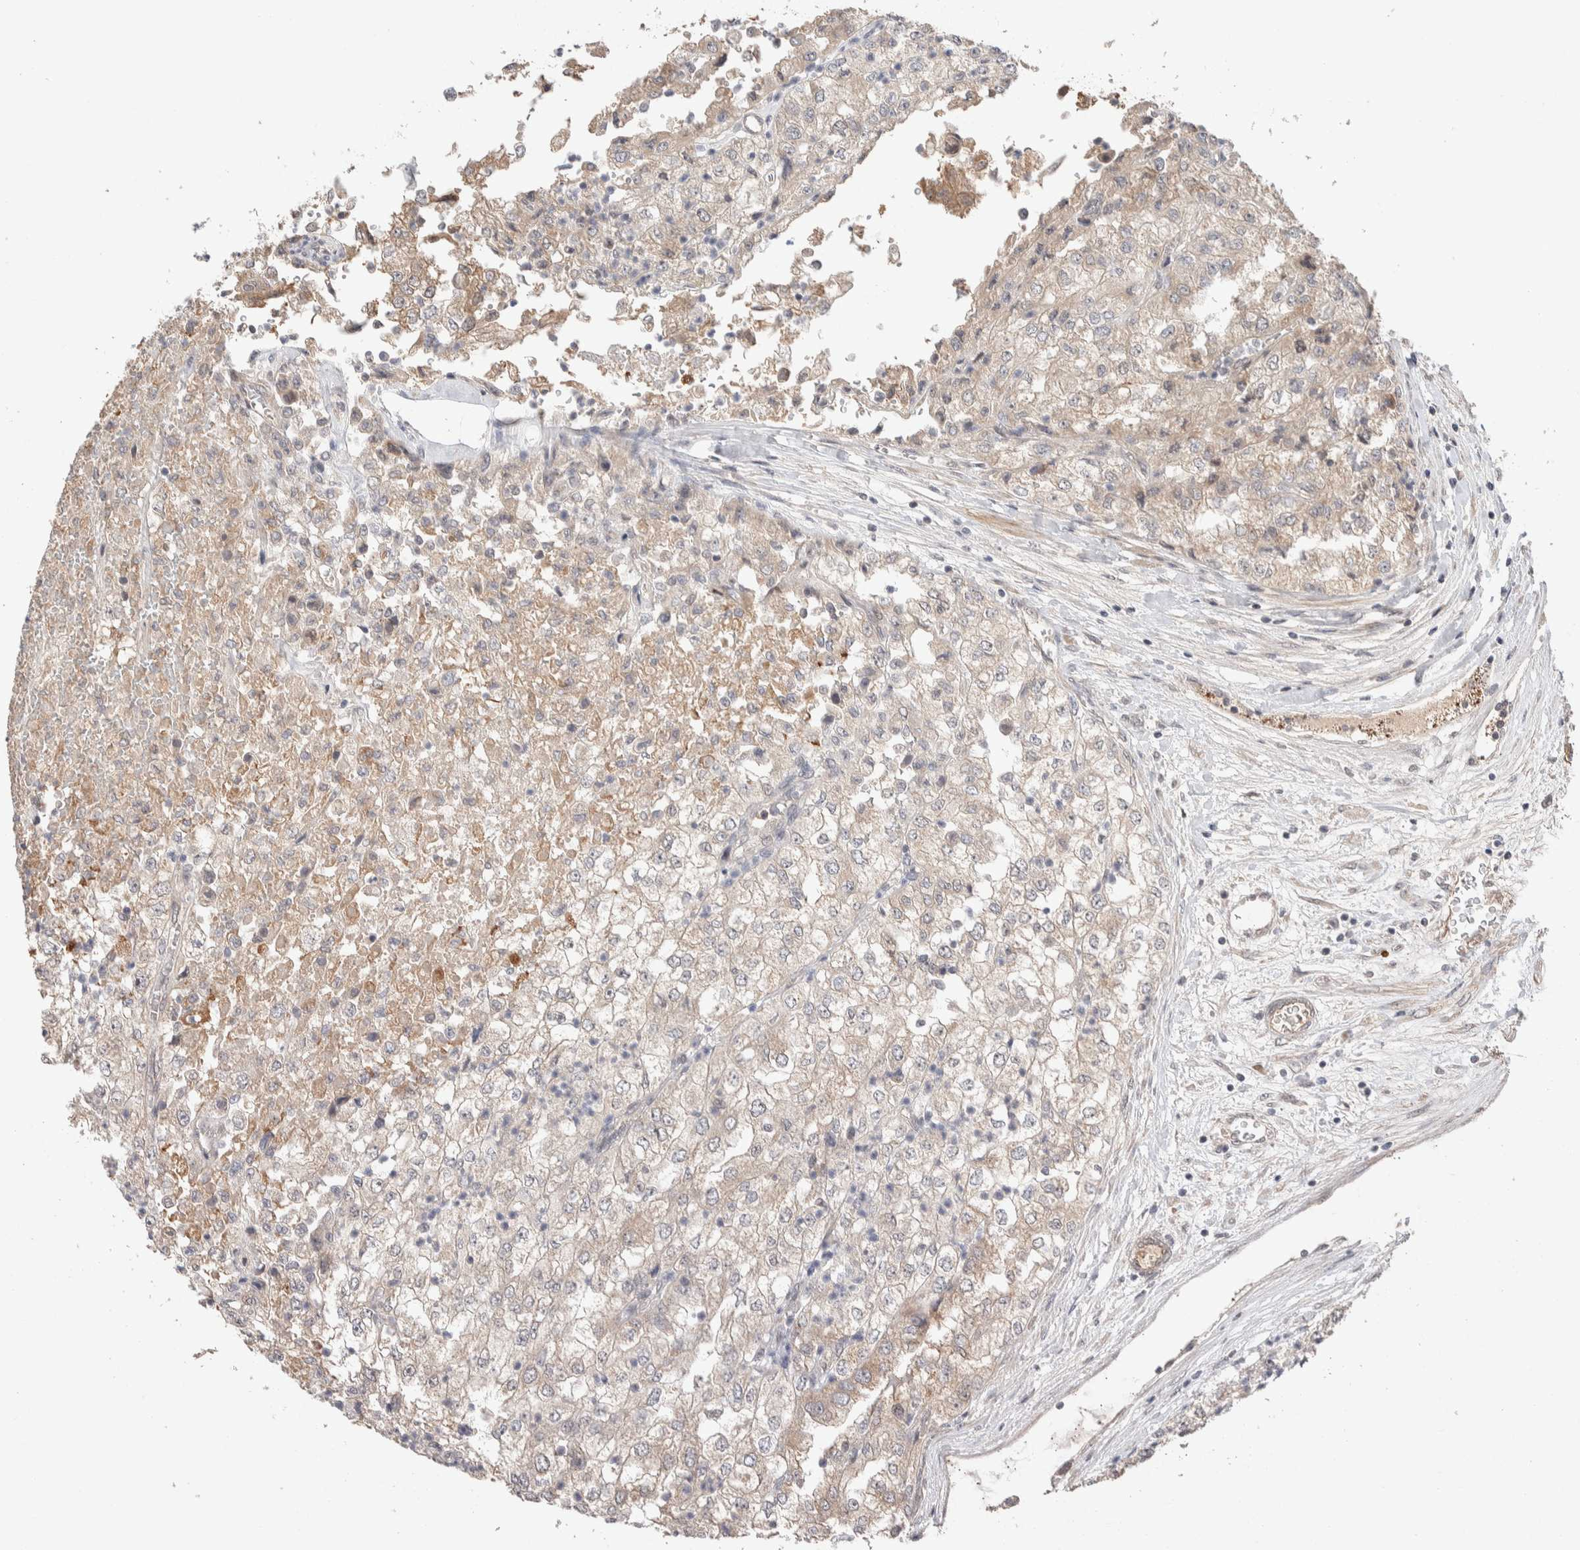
{"staining": {"intensity": "weak", "quantity": ">75%", "location": "cytoplasmic/membranous"}, "tissue": "renal cancer", "cell_type": "Tumor cells", "image_type": "cancer", "snomed": [{"axis": "morphology", "description": "Adenocarcinoma, NOS"}, {"axis": "topography", "description": "Kidney"}], "caption": "There is low levels of weak cytoplasmic/membranous staining in tumor cells of renal adenocarcinoma, as demonstrated by immunohistochemical staining (brown color).", "gene": "PRDM15", "patient": {"sex": "female", "age": 54}}